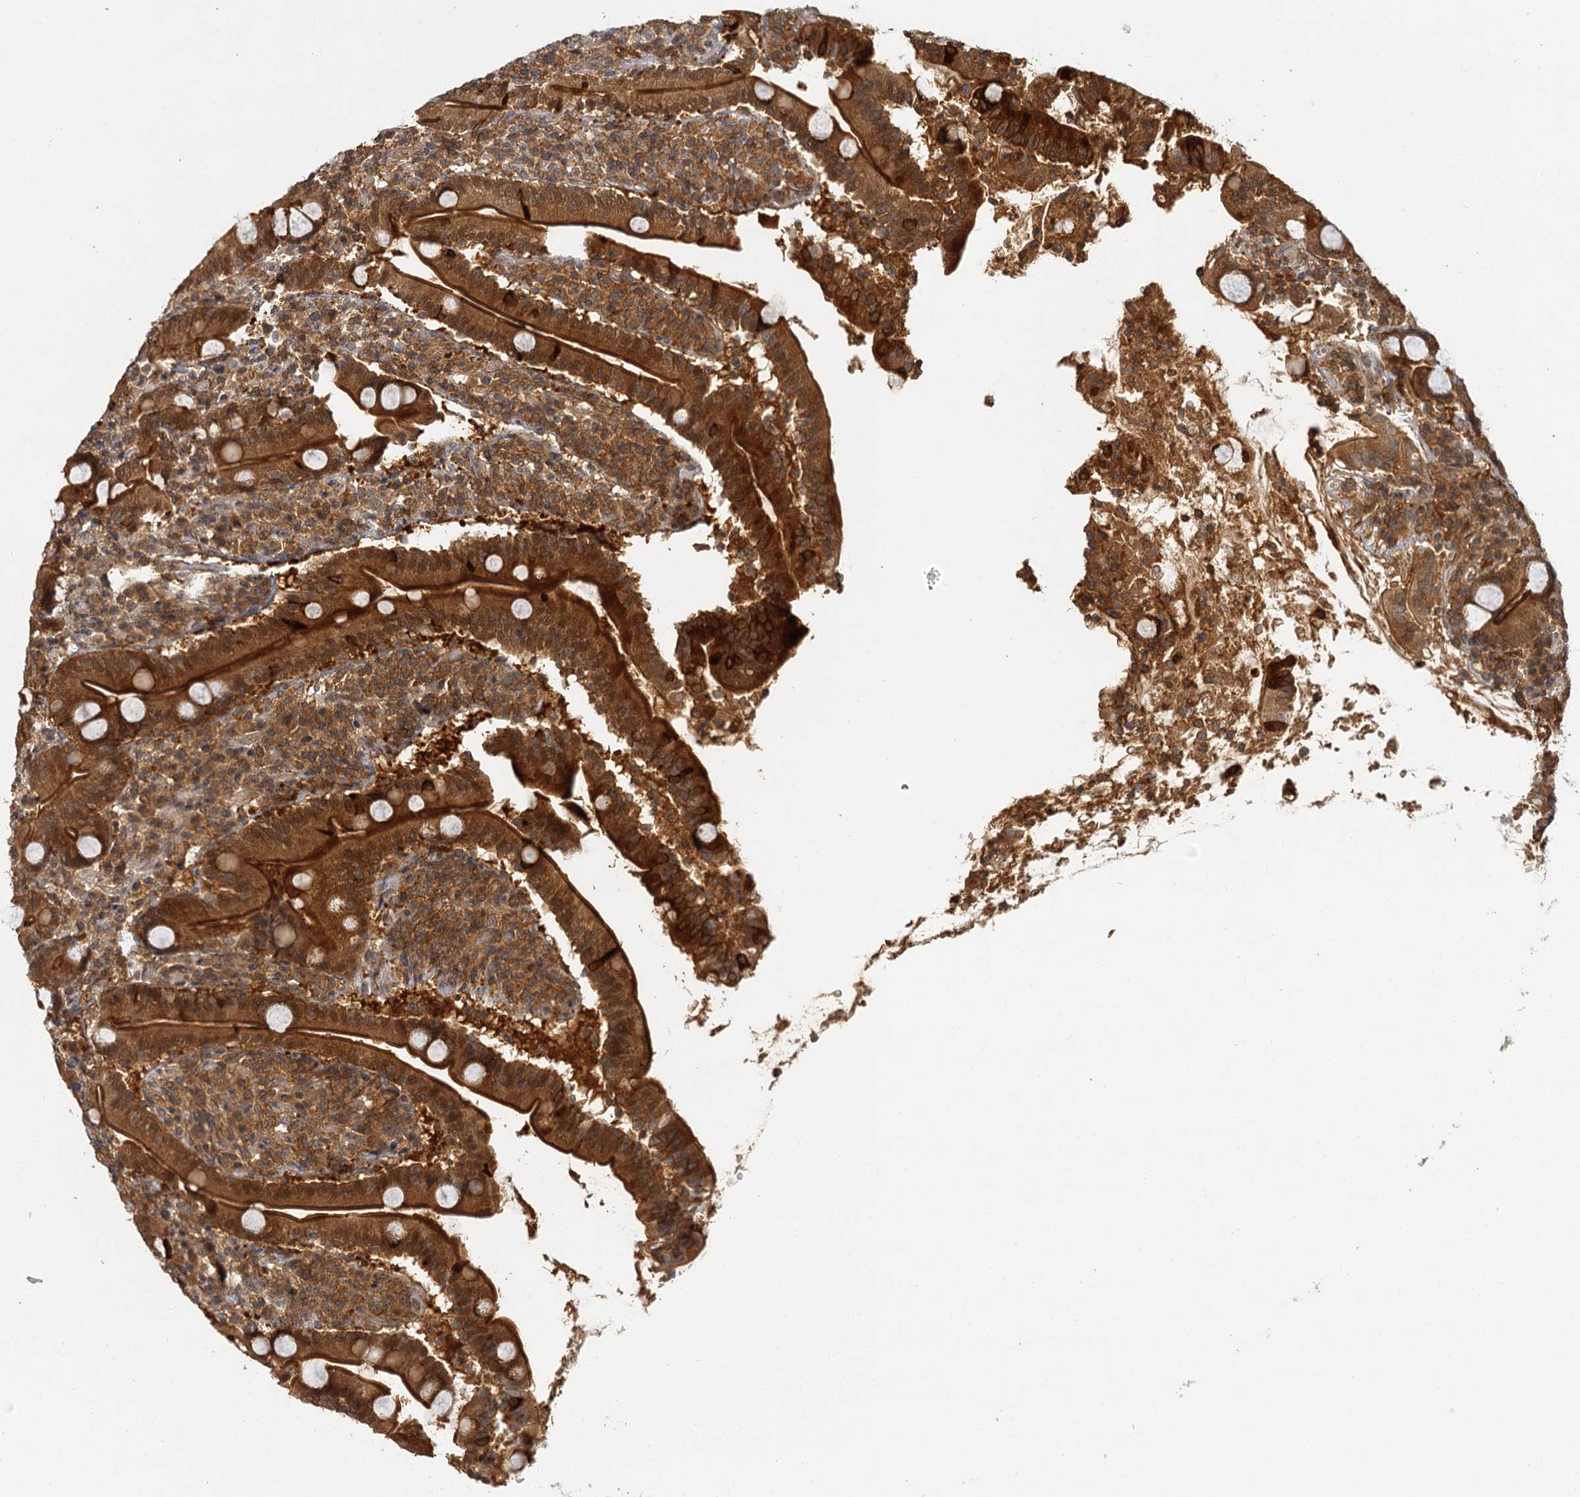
{"staining": {"intensity": "strong", "quantity": ">75%", "location": "cytoplasmic/membranous,nuclear"}, "tissue": "duodenum", "cell_type": "Glandular cells", "image_type": "normal", "snomed": [{"axis": "morphology", "description": "Normal tissue, NOS"}, {"axis": "topography", "description": "Duodenum"}], "caption": "IHC staining of benign duodenum, which shows high levels of strong cytoplasmic/membranous,nuclear positivity in about >75% of glandular cells indicating strong cytoplasmic/membranous,nuclear protein expression. The staining was performed using DAB (3,3'-diaminobenzidine) (brown) for protein detection and nuclei were counterstained in hematoxylin (blue).", "gene": "ZNF549", "patient": {"sex": "male", "age": 35}}